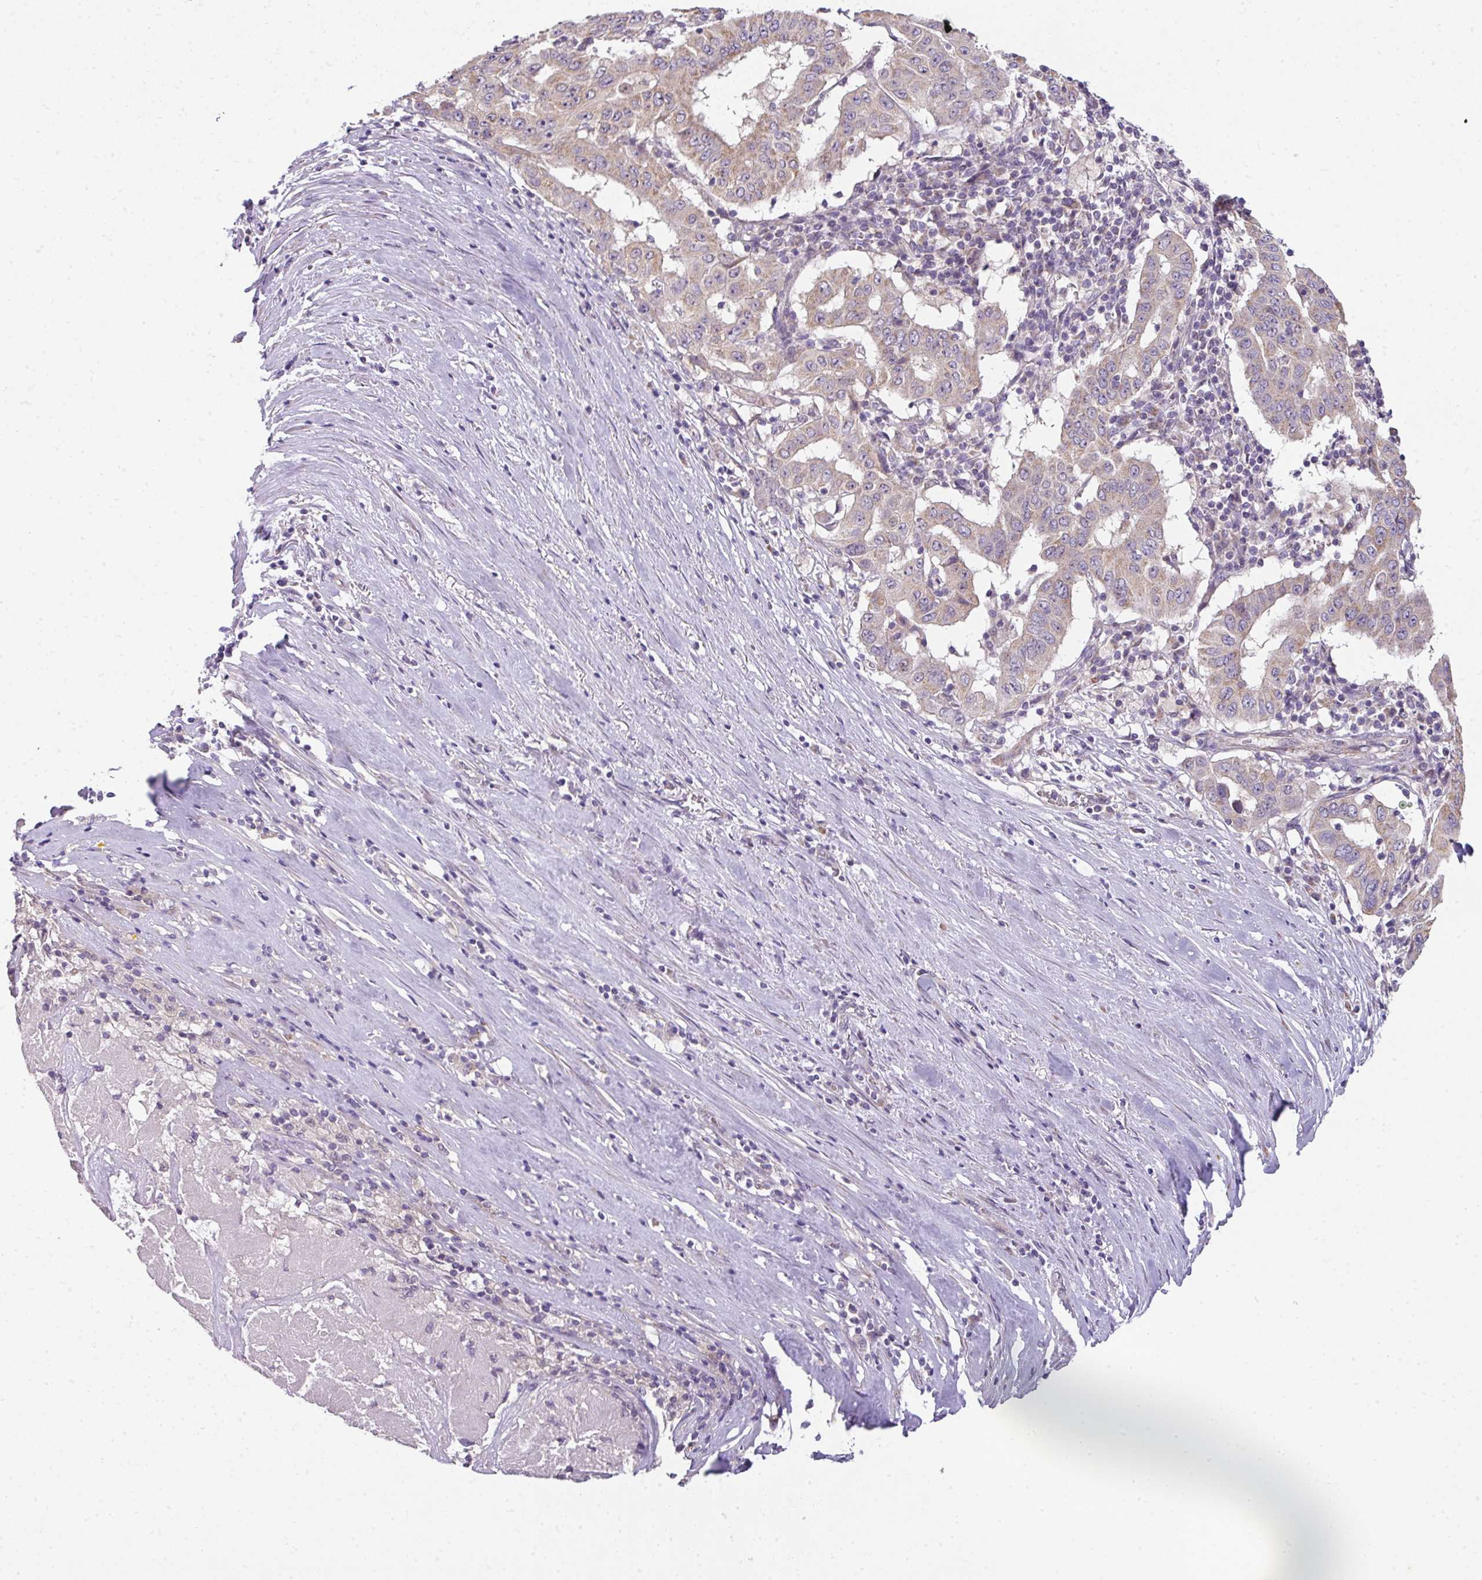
{"staining": {"intensity": "weak", "quantity": "25%-75%", "location": "cytoplasmic/membranous"}, "tissue": "pancreatic cancer", "cell_type": "Tumor cells", "image_type": "cancer", "snomed": [{"axis": "morphology", "description": "Adenocarcinoma, NOS"}, {"axis": "topography", "description": "Pancreas"}], "caption": "There is low levels of weak cytoplasmic/membranous staining in tumor cells of adenocarcinoma (pancreatic), as demonstrated by immunohistochemical staining (brown color).", "gene": "PALS2", "patient": {"sex": "male", "age": 63}}